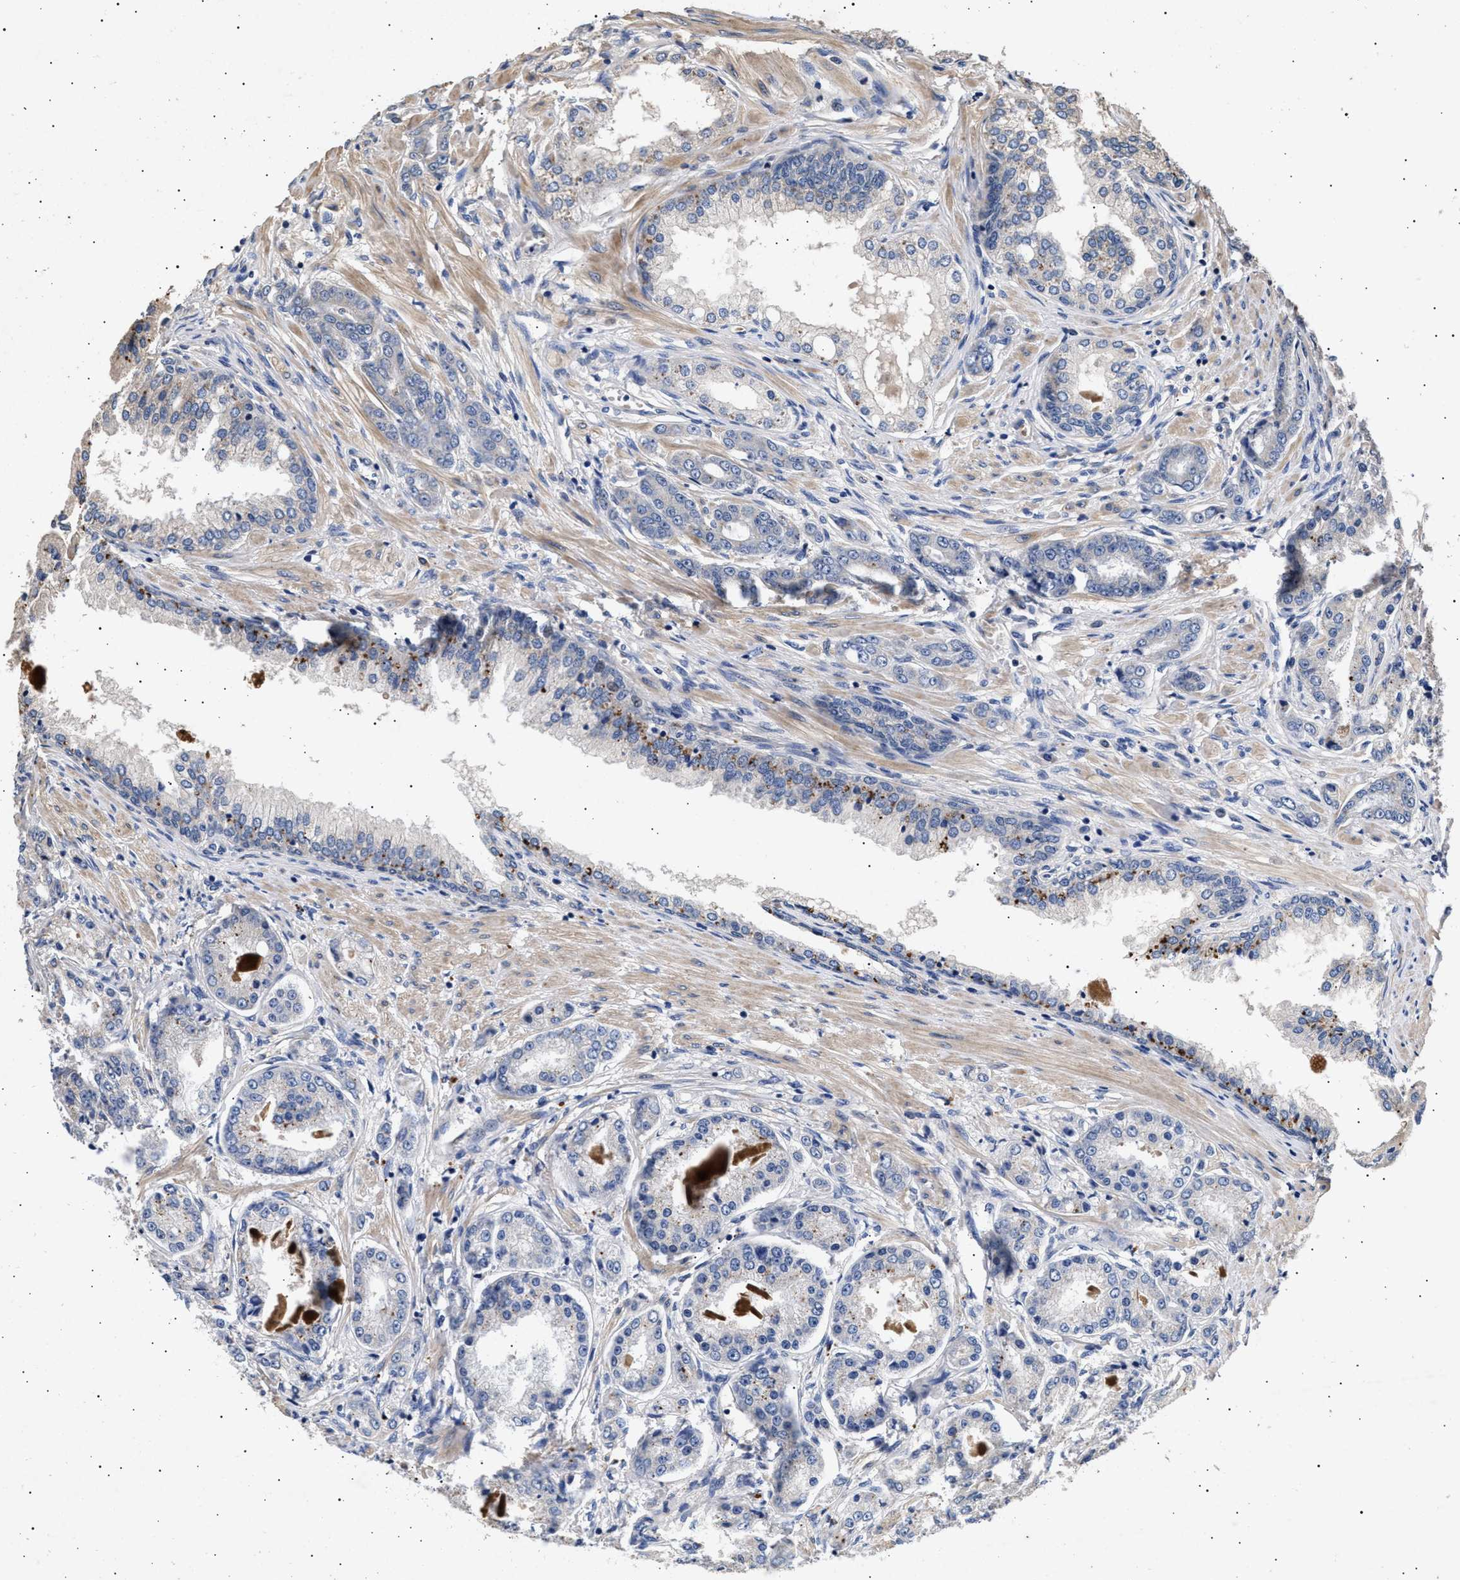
{"staining": {"intensity": "negative", "quantity": "none", "location": "none"}, "tissue": "prostate cancer", "cell_type": "Tumor cells", "image_type": "cancer", "snomed": [{"axis": "morphology", "description": "Adenocarcinoma, High grade"}, {"axis": "topography", "description": "Prostate"}], "caption": "This is an immunohistochemistry micrograph of human prostate adenocarcinoma (high-grade). There is no expression in tumor cells.", "gene": "ITGB5", "patient": {"sex": "male", "age": 59}}